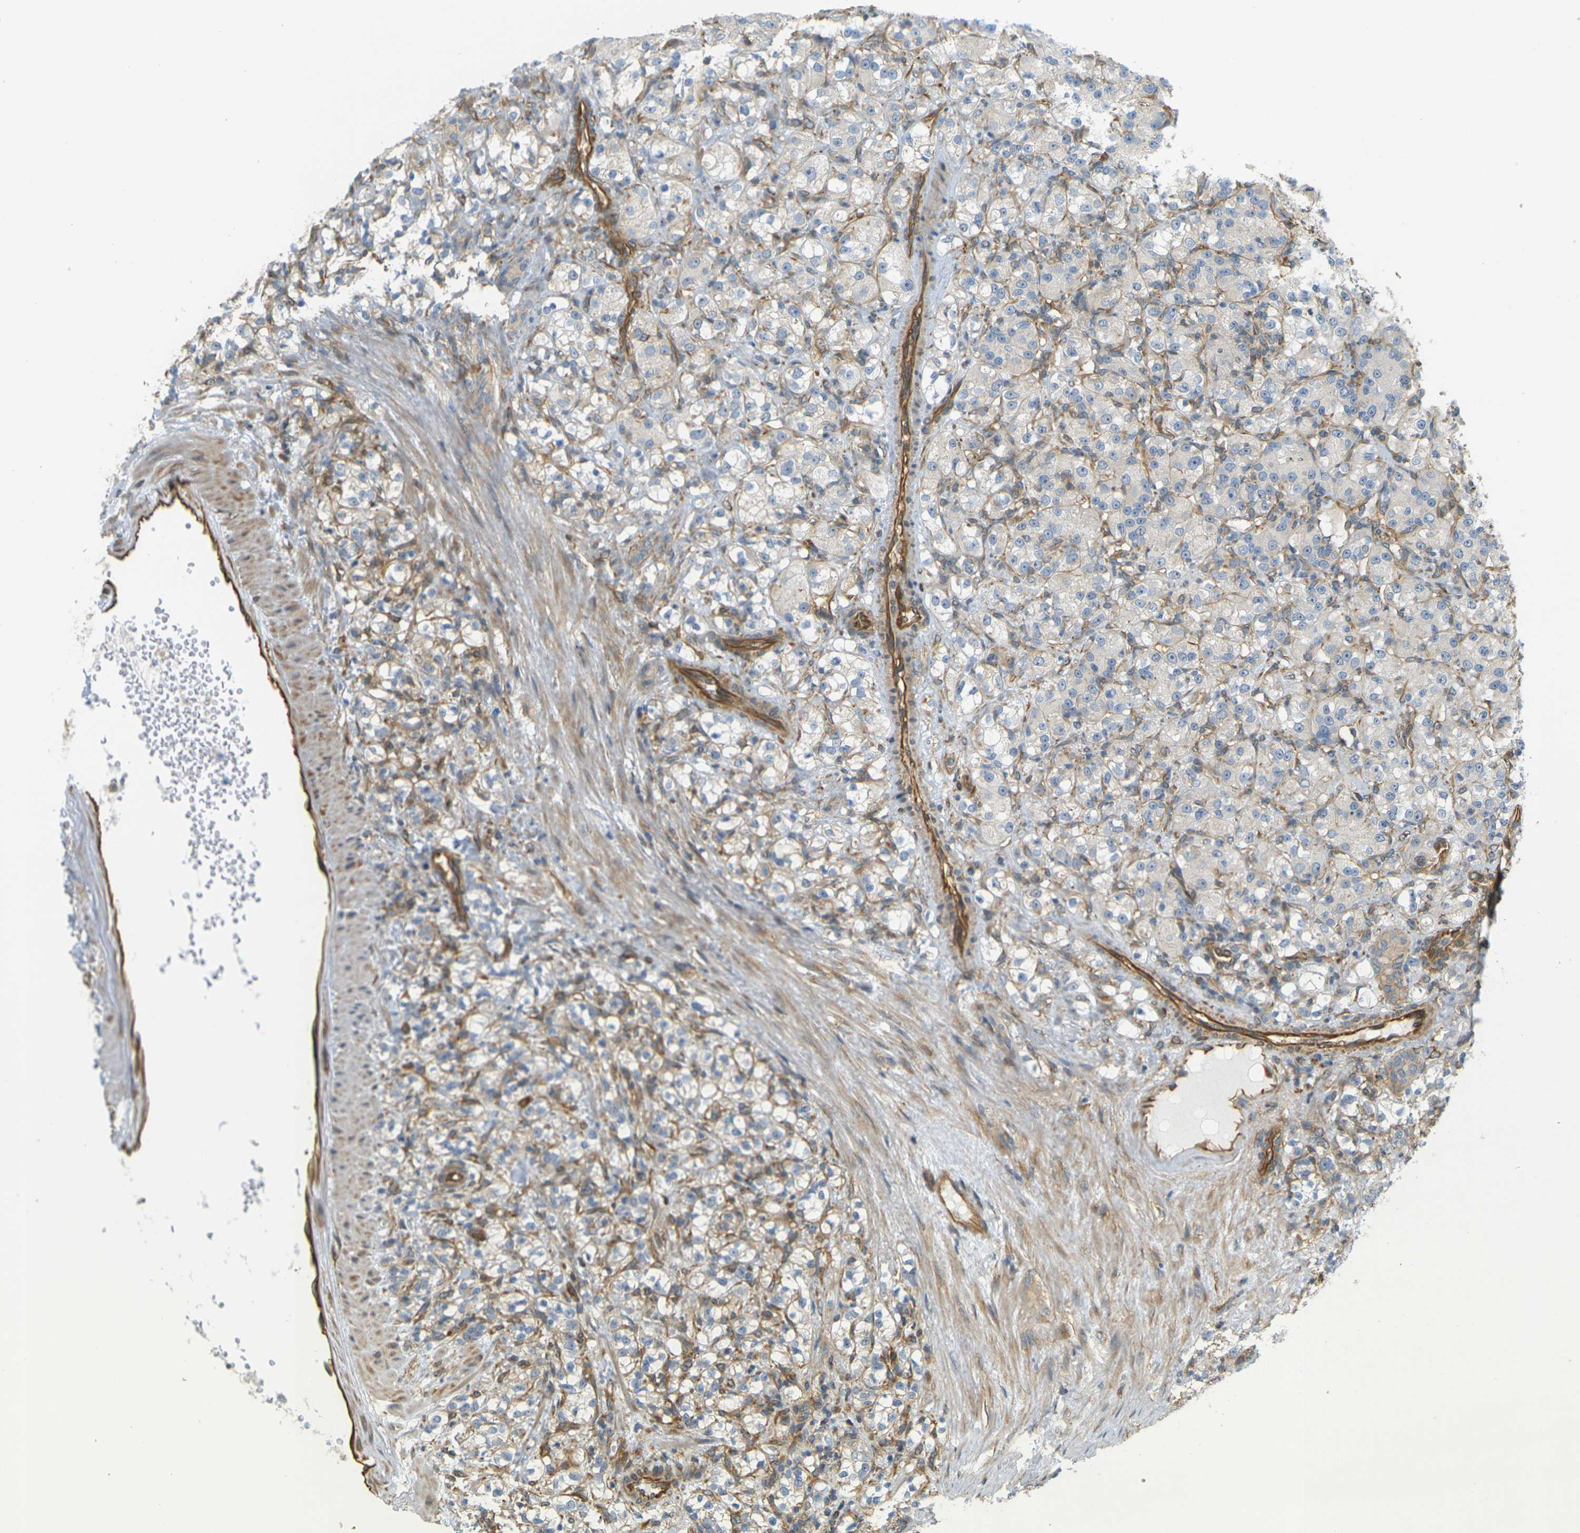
{"staining": {"intensity": "negative", "quantity": "none", "location": "none"}, "tissue": "renal cancer", "cell_type": "Tumor cells", "image_type": "cancer", "snomed": [{"axis": "morphology", "description": "Adenocarcinoma, NOS"}, {"axis": "topography", "description": "Kidney"}], "caption": "Adenocarcinoma (renal) stained for a protein using immunohistochemistry (IHC) exhibits no staining tumor cells.", "gene": "CYTH3", "patient": {"sex": "male", "age": 61}}